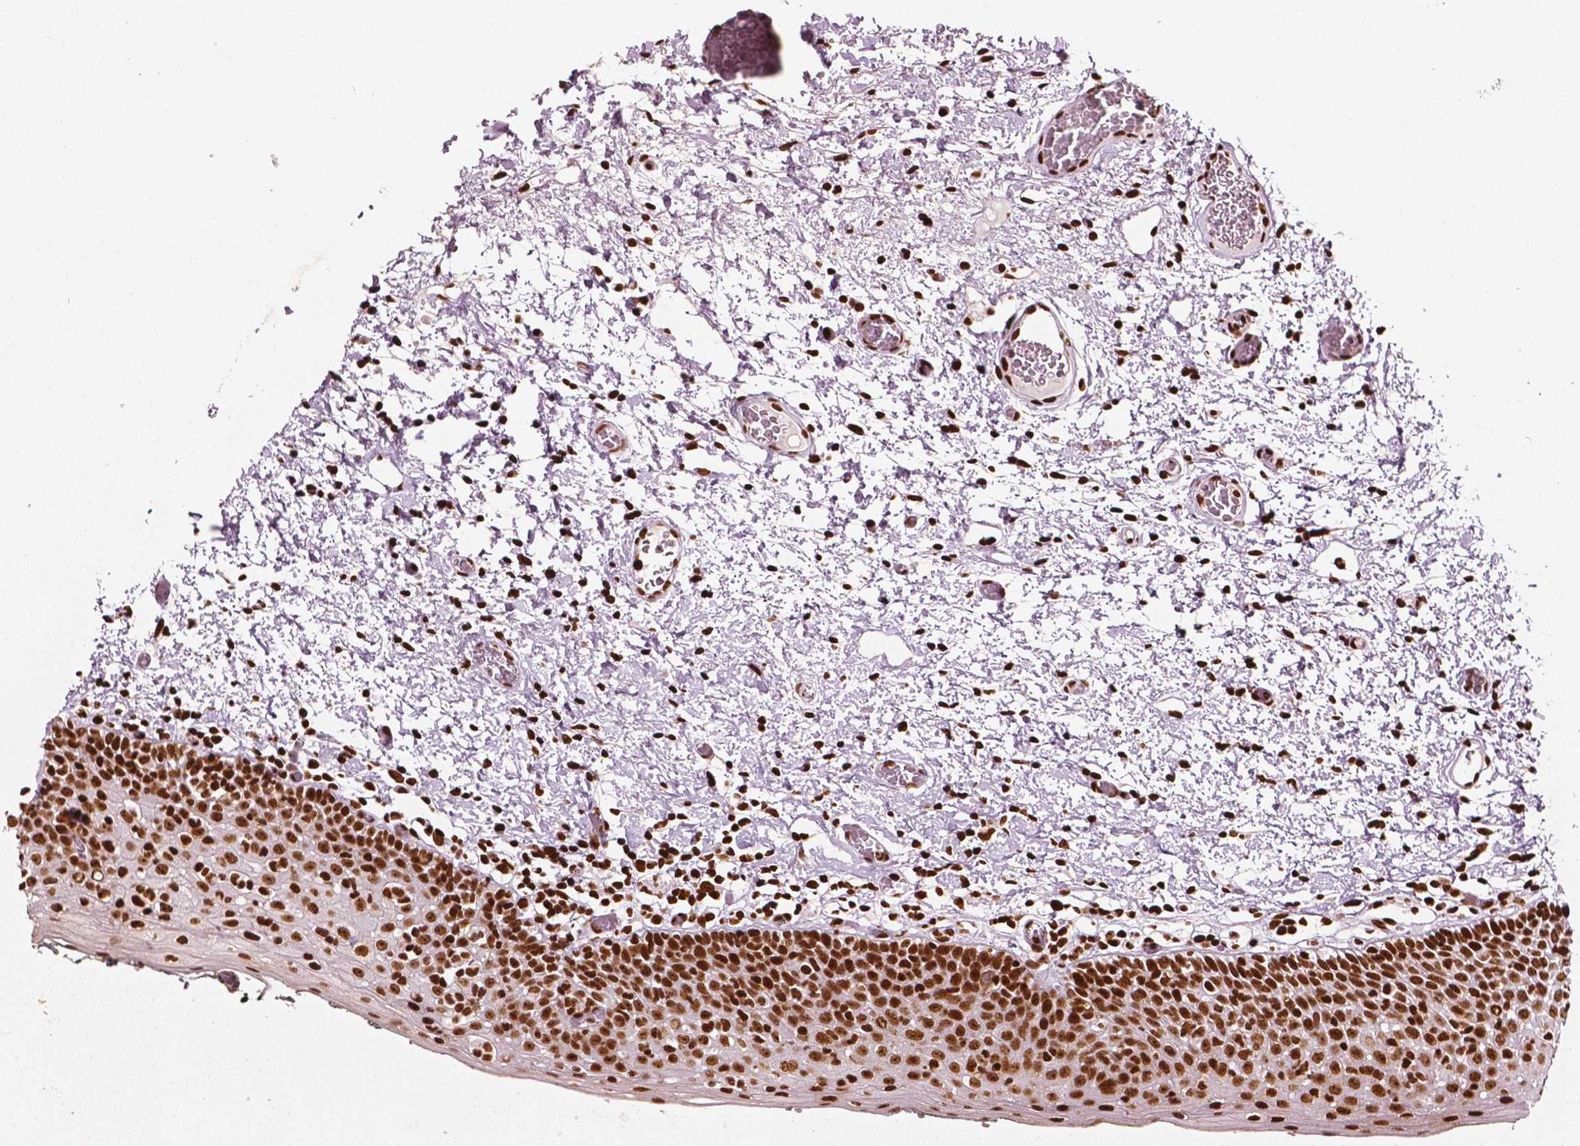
{"staining": {"intensity": "strong", "quantity": ">75%", "location": "nuclear"}, "tissue": "oral mucosa", "cell_type": "Squamous epithelial cells", "image_type": "normal", "snomed": [{"axis": "morphology", "description": "Normal tissue, NOS"}, {"axis": "morphology", "description": "Squamous cell carcinoma, NOS"}, {"axis": "topography", "description": "Oral tissue"}, {"axis": "topography", "description": "Head-Neck"}], "caption": "An immunohistochemistry image of unremarkable tissue is shown. Protein staining in brown shows strong nuclear positivity in oral mucosa within squamous epithelial cells. (DAB (3,3'-diaminobenzidine) IHC with brightfield microscopy, high magnification).", "gene": "CTCF", "patient": {"sex": "male", "age": 69}}